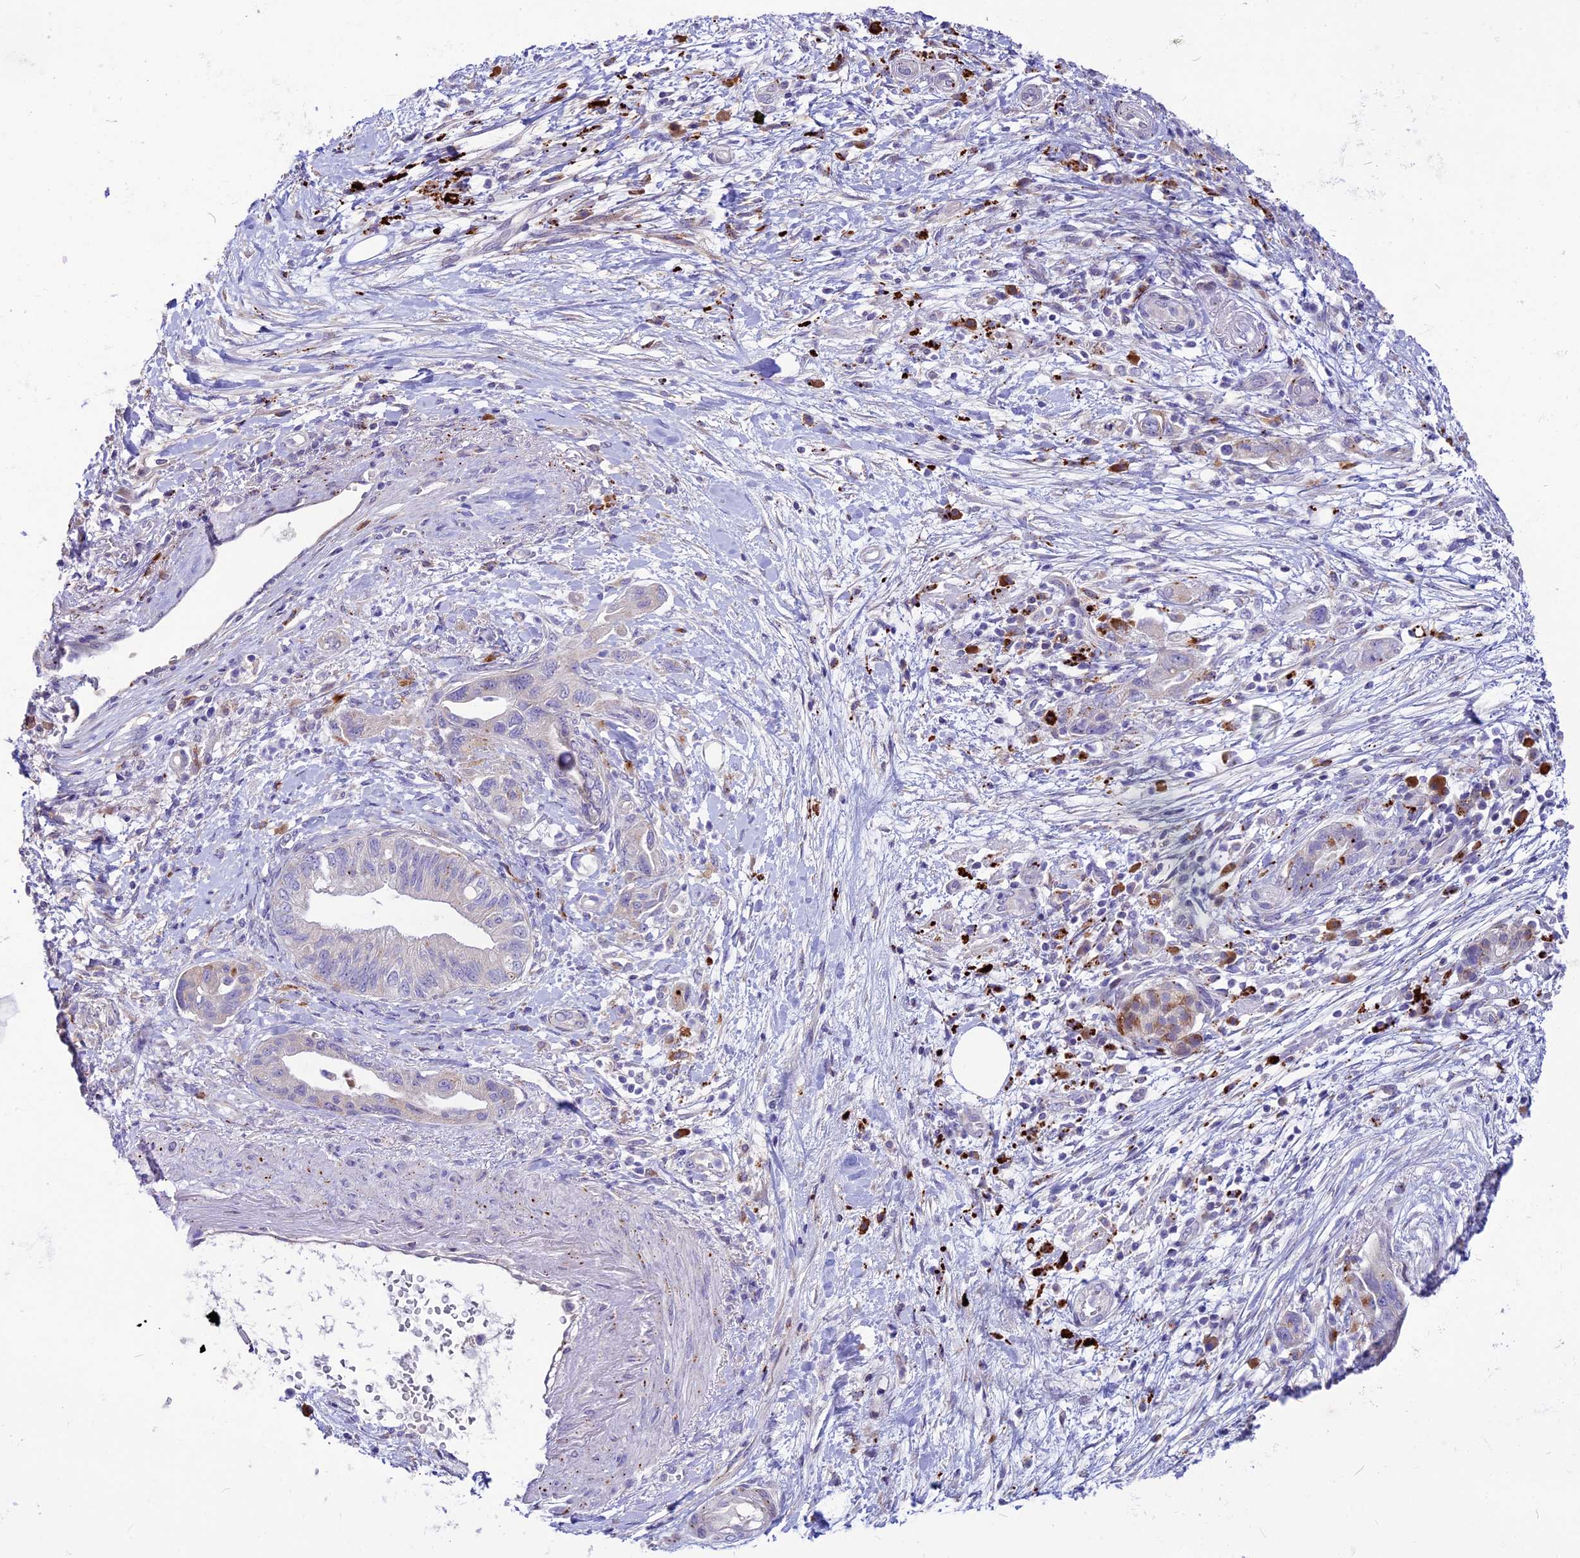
{"staining": {"intensity": "negative", "quantity": "none", "location": "none"}, "tissue": "pancreatic cancer", "cell_type": "Tumor cells", "image_type": "cancer", "snomed": [{"axis": "morphology", "description": "Adenocarcinoma, NOS"}, {"axis": "topography", "description": "Pancreas"}], "caption": "Protein analysis of pancreatic adenocarcinoma exhibits no significant staining in tumor cells.", "gene": "THRSP", "patient": {"sex": "female", "age": 73}}